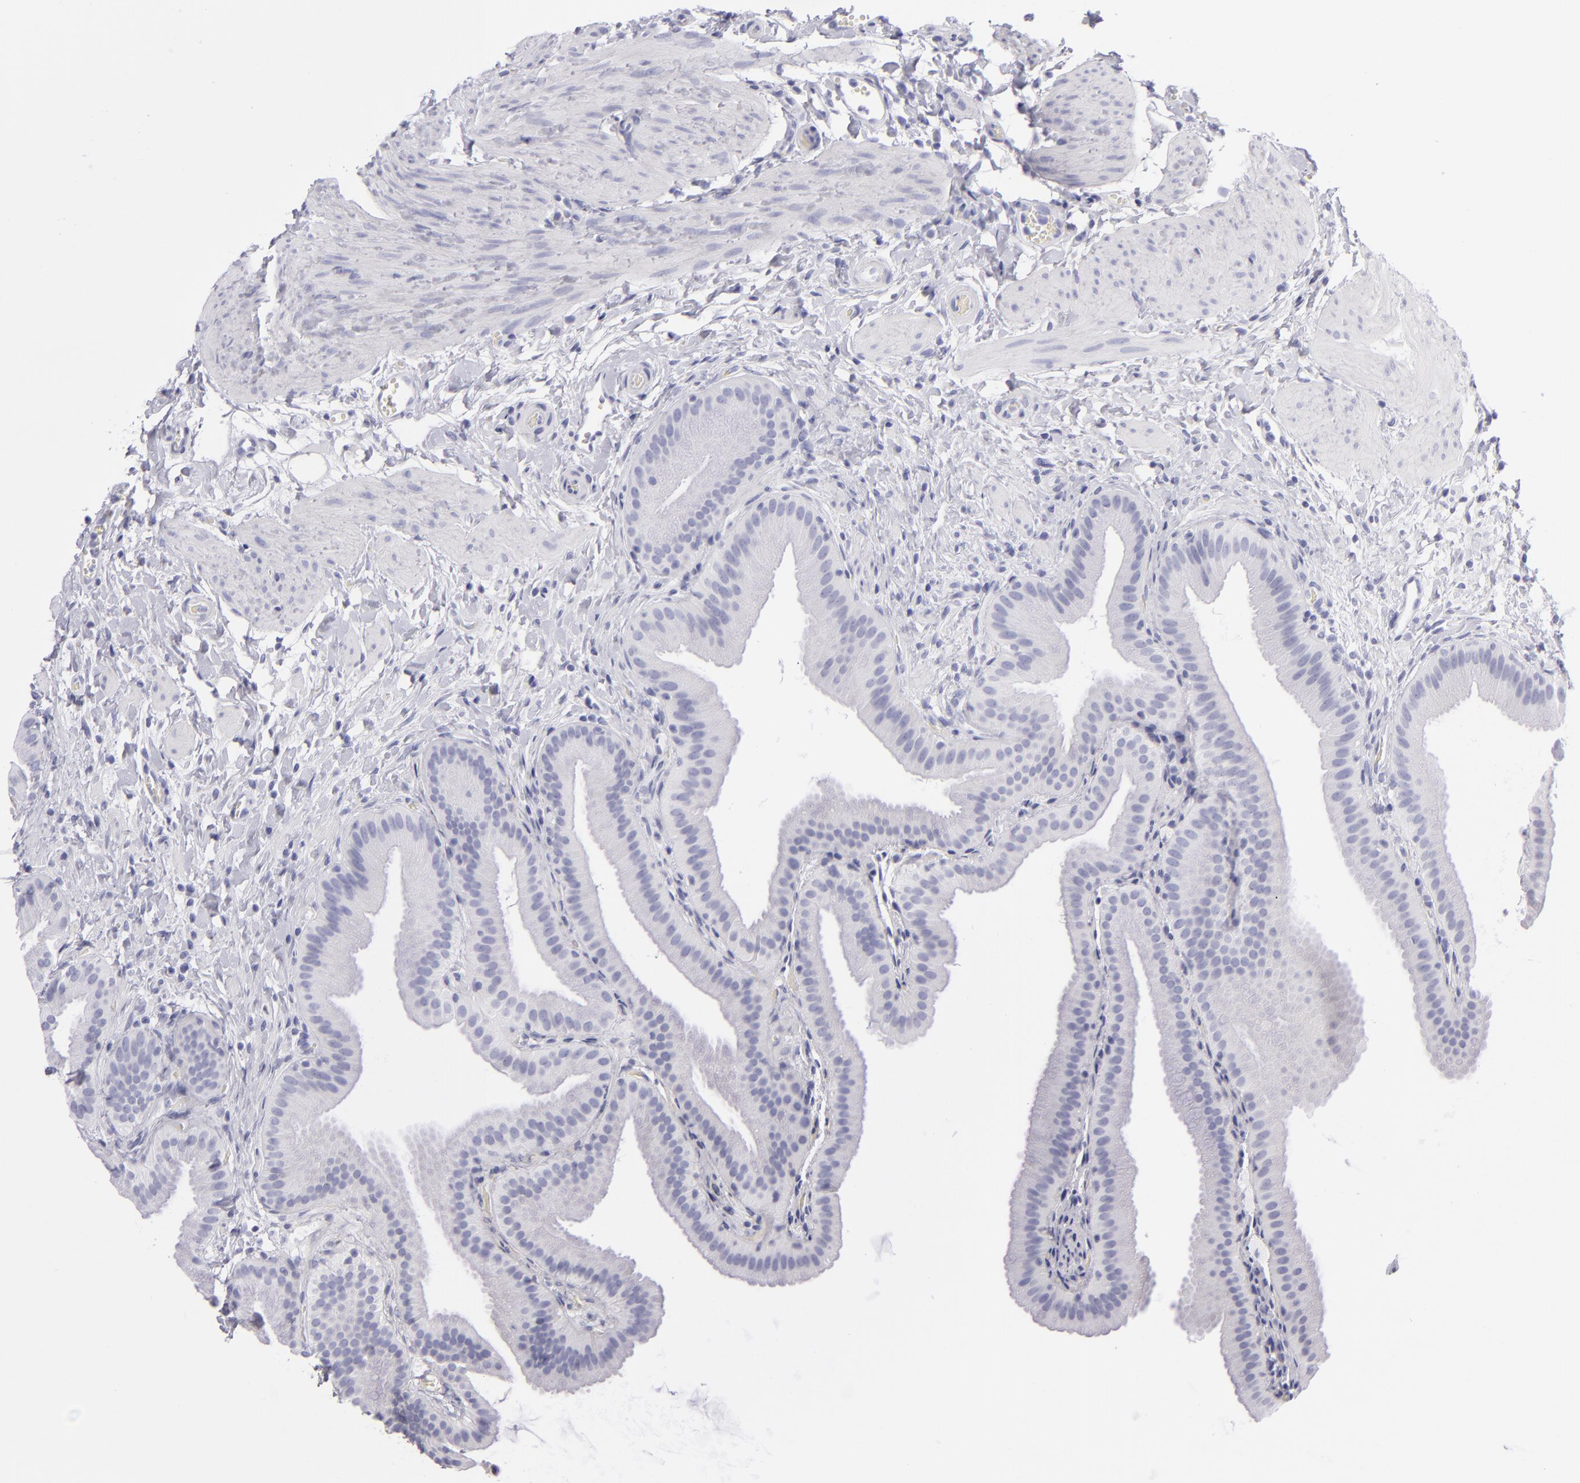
{"staining": {"intensity": "negative", "quantity": "none", "location": "none"}, "tissue": "gallbladder", "cell_type": "Glandular cells", "image_type": "normal", "snomed": [{"axis": "morphology", "description": "Normal tissue, NOS"}, {"axis": "topography", "description": "Gallbladder"}], "caption": "Glandular cells show no significant positivity in benign gallbladder.", "gene": "PVALB", "patient": {"sex": "female", "age": 63}}